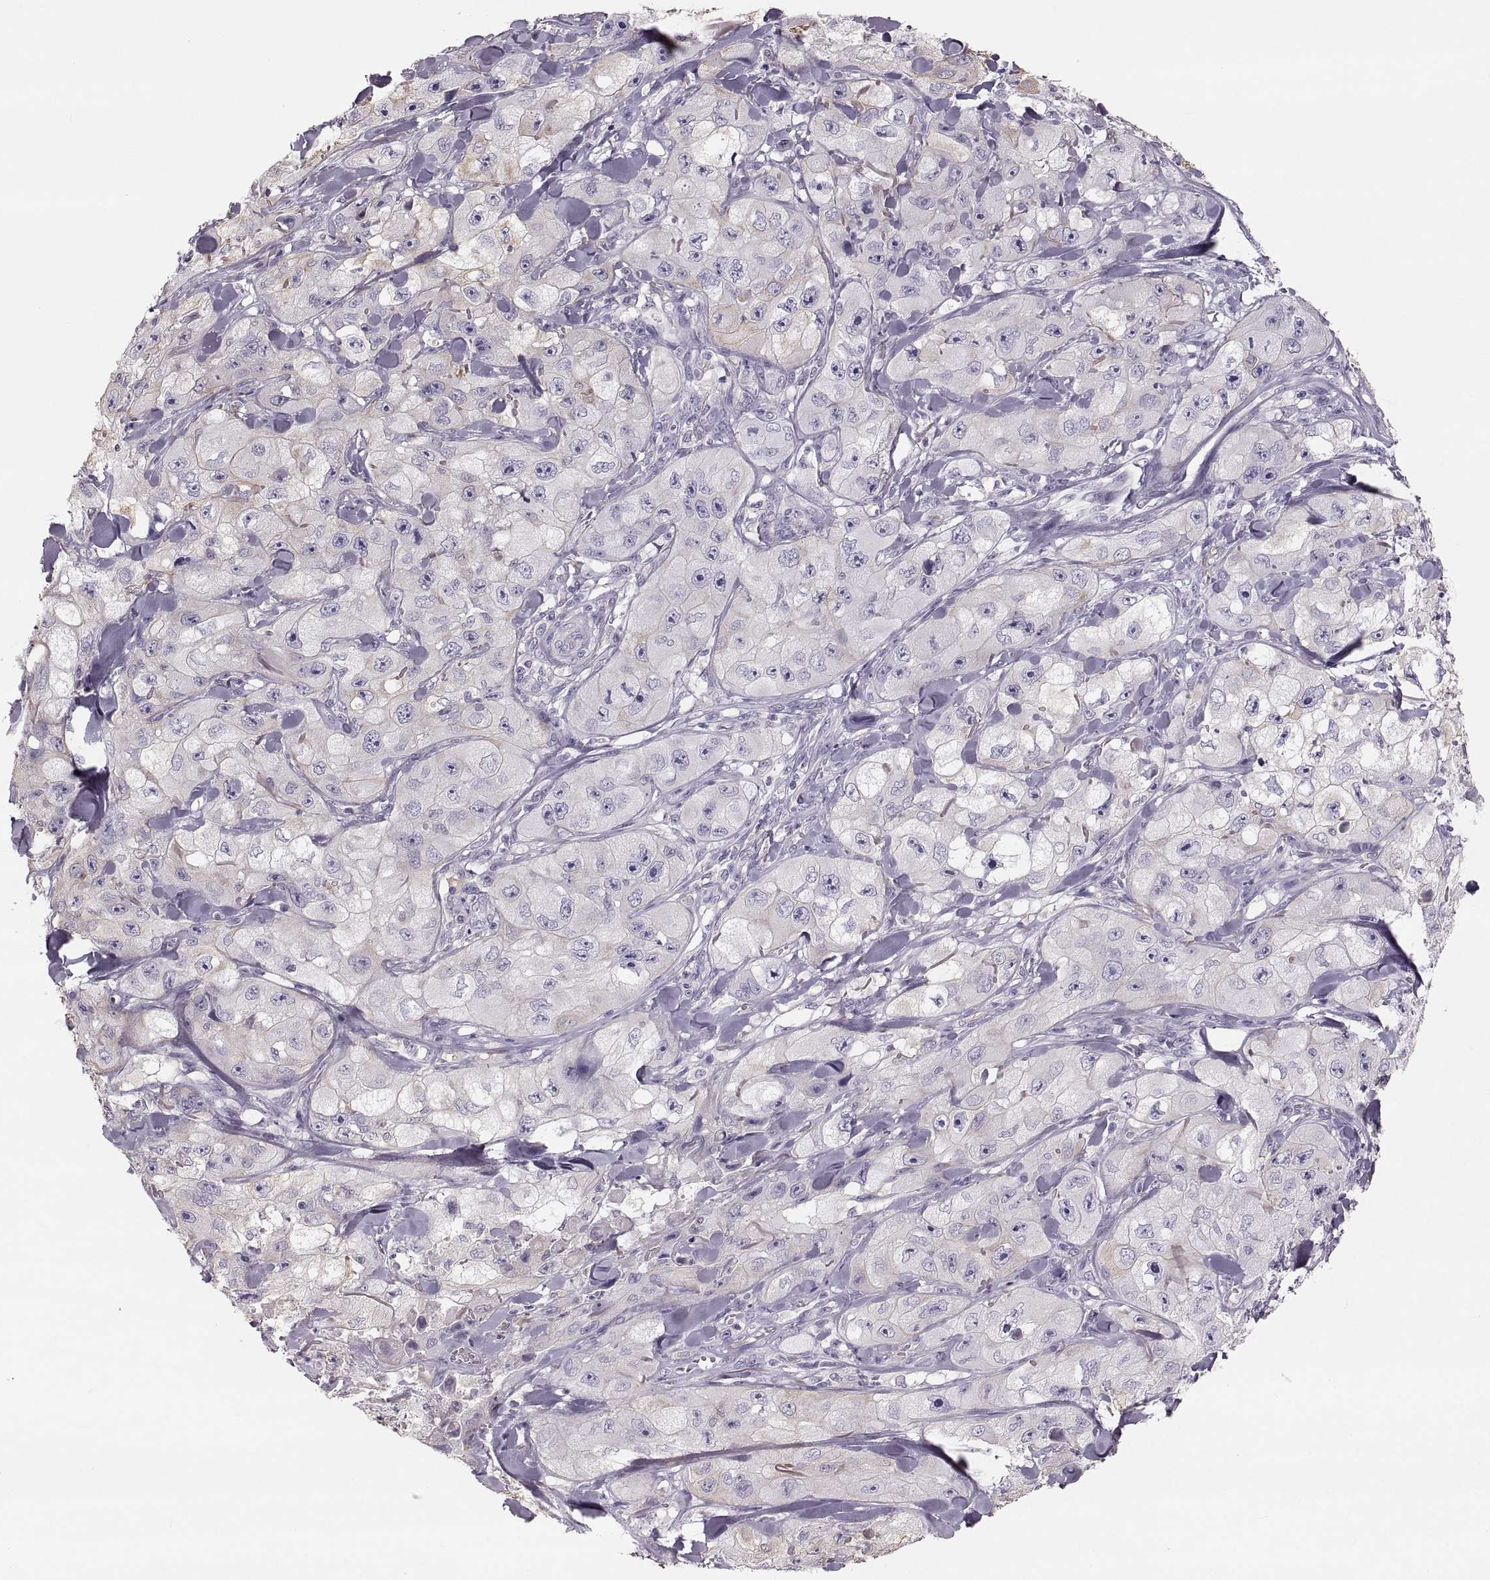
{"staining": {"intensity": "negative", "quantity": "none", "location": "none"}, "tissue": "skin cancer", "cell_type": "Tumor cells", "image_type": "cancer", "snomed": [{"axis": "morphology", "description": "Squamous cell carcinoma, NOS"}, {"axis": "topography", "description": "Skin"}, {"axis": "topography", "description": "Subcutis"}], "caption": "This is an immunohistochemistry micrograph of human skin cancer. There is no expression in tumor cells.", "gene": "RUNDC3A", "patient": {"sex": "male", "age": 73}}